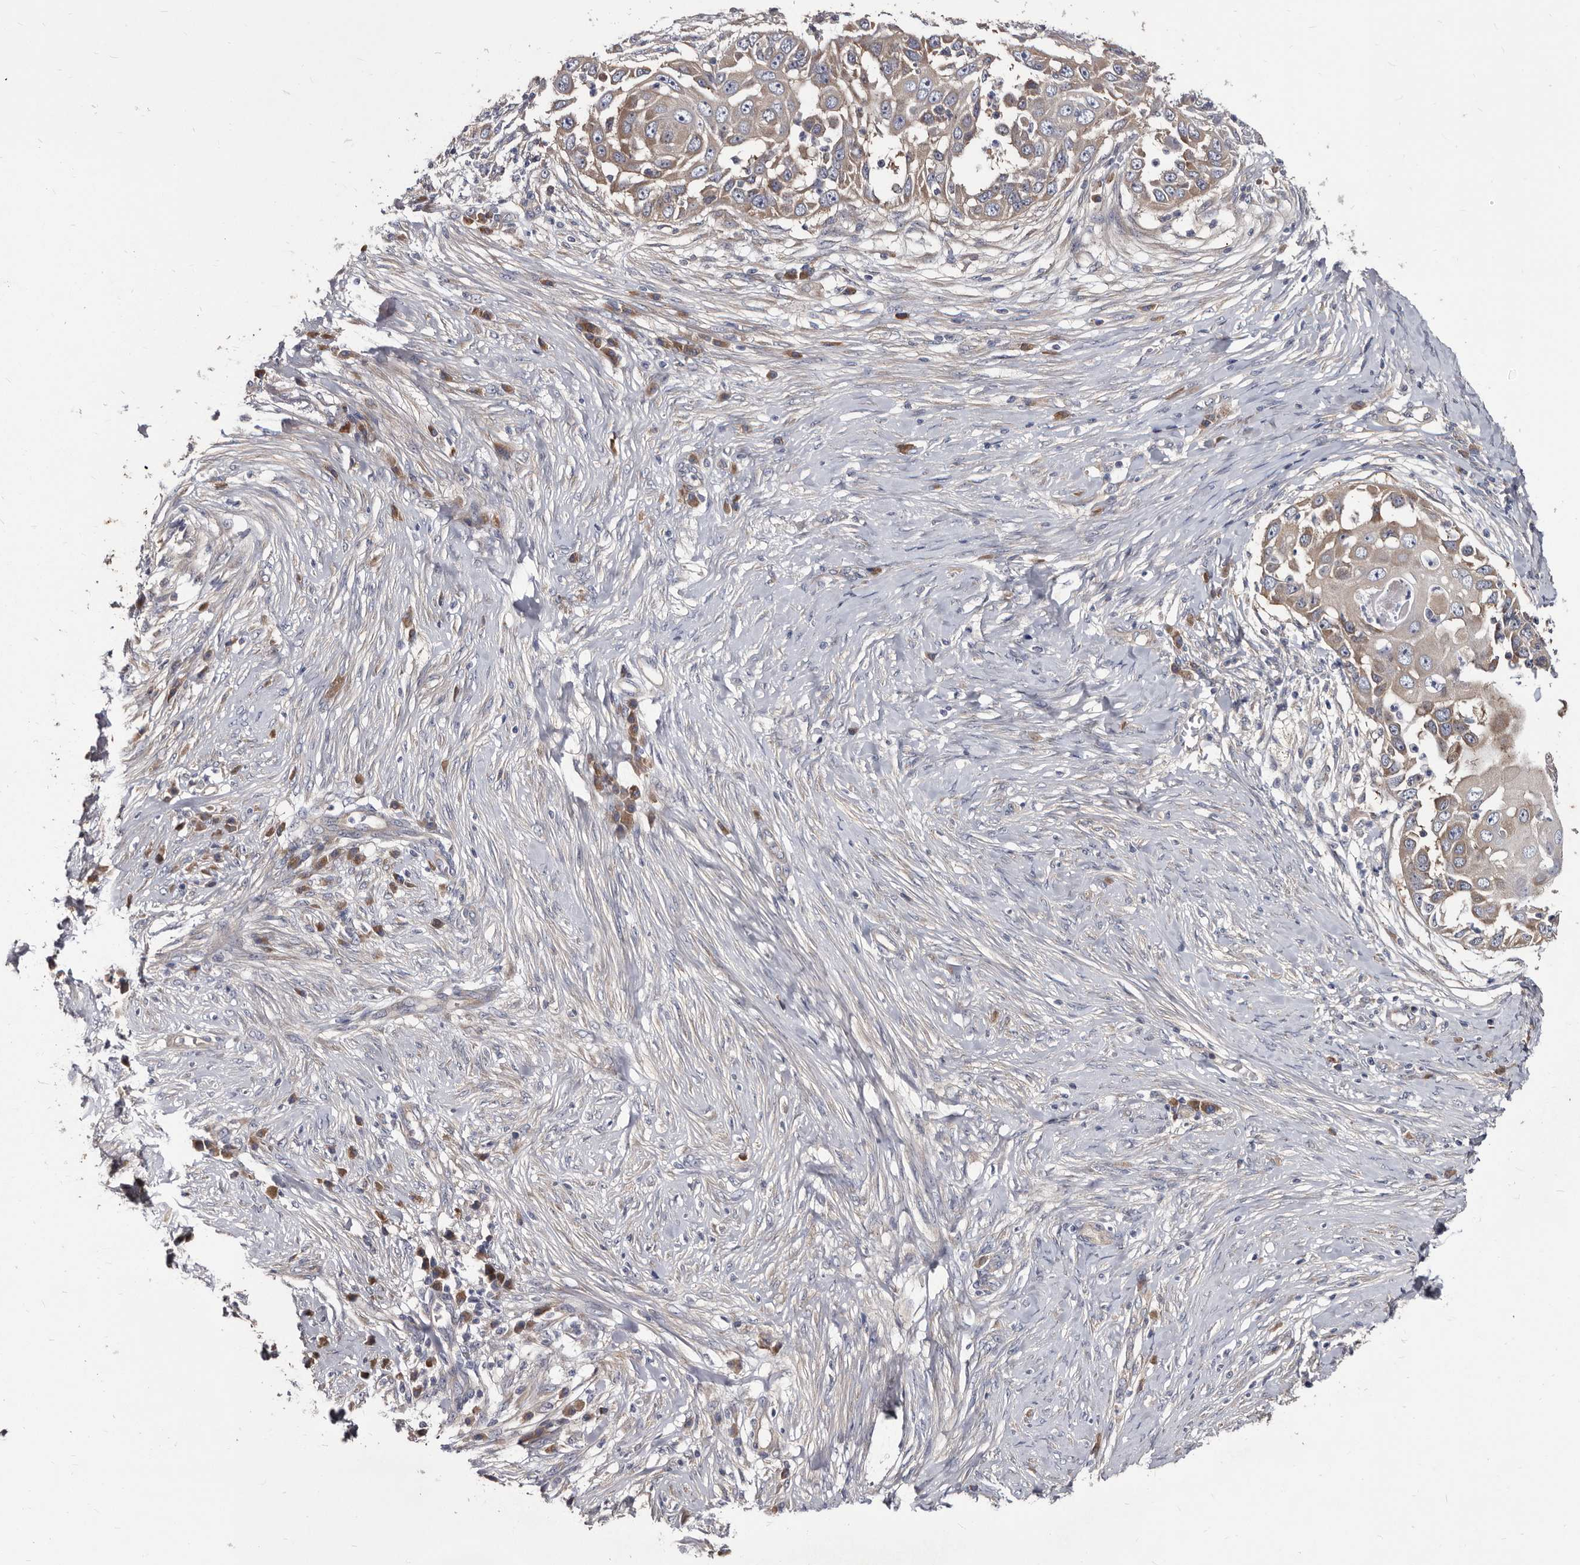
{"staining": {"intensity": "moderate", "quantity": "25%-75%", "location": "cytoplasmic/membranous"}, "tissue": "skin cancer", "cell_type": "Tumor cells", "image_type": "cancer", "snomed": [{"axis": "morphology", "description": "Squamous cell carcinoma, NOS"}, {"axis": "topography", "description": "Skin"}], "caption": "Skin cancer was stained to show a protein in brown. There is medium levels of moderate cytoplasmic/membranous staining in approximately 25%-75% of tumor cells. Nuclei are stained in blue.", "gene": "ABCF2", "patient": {"sex": "female", "age": 44}}